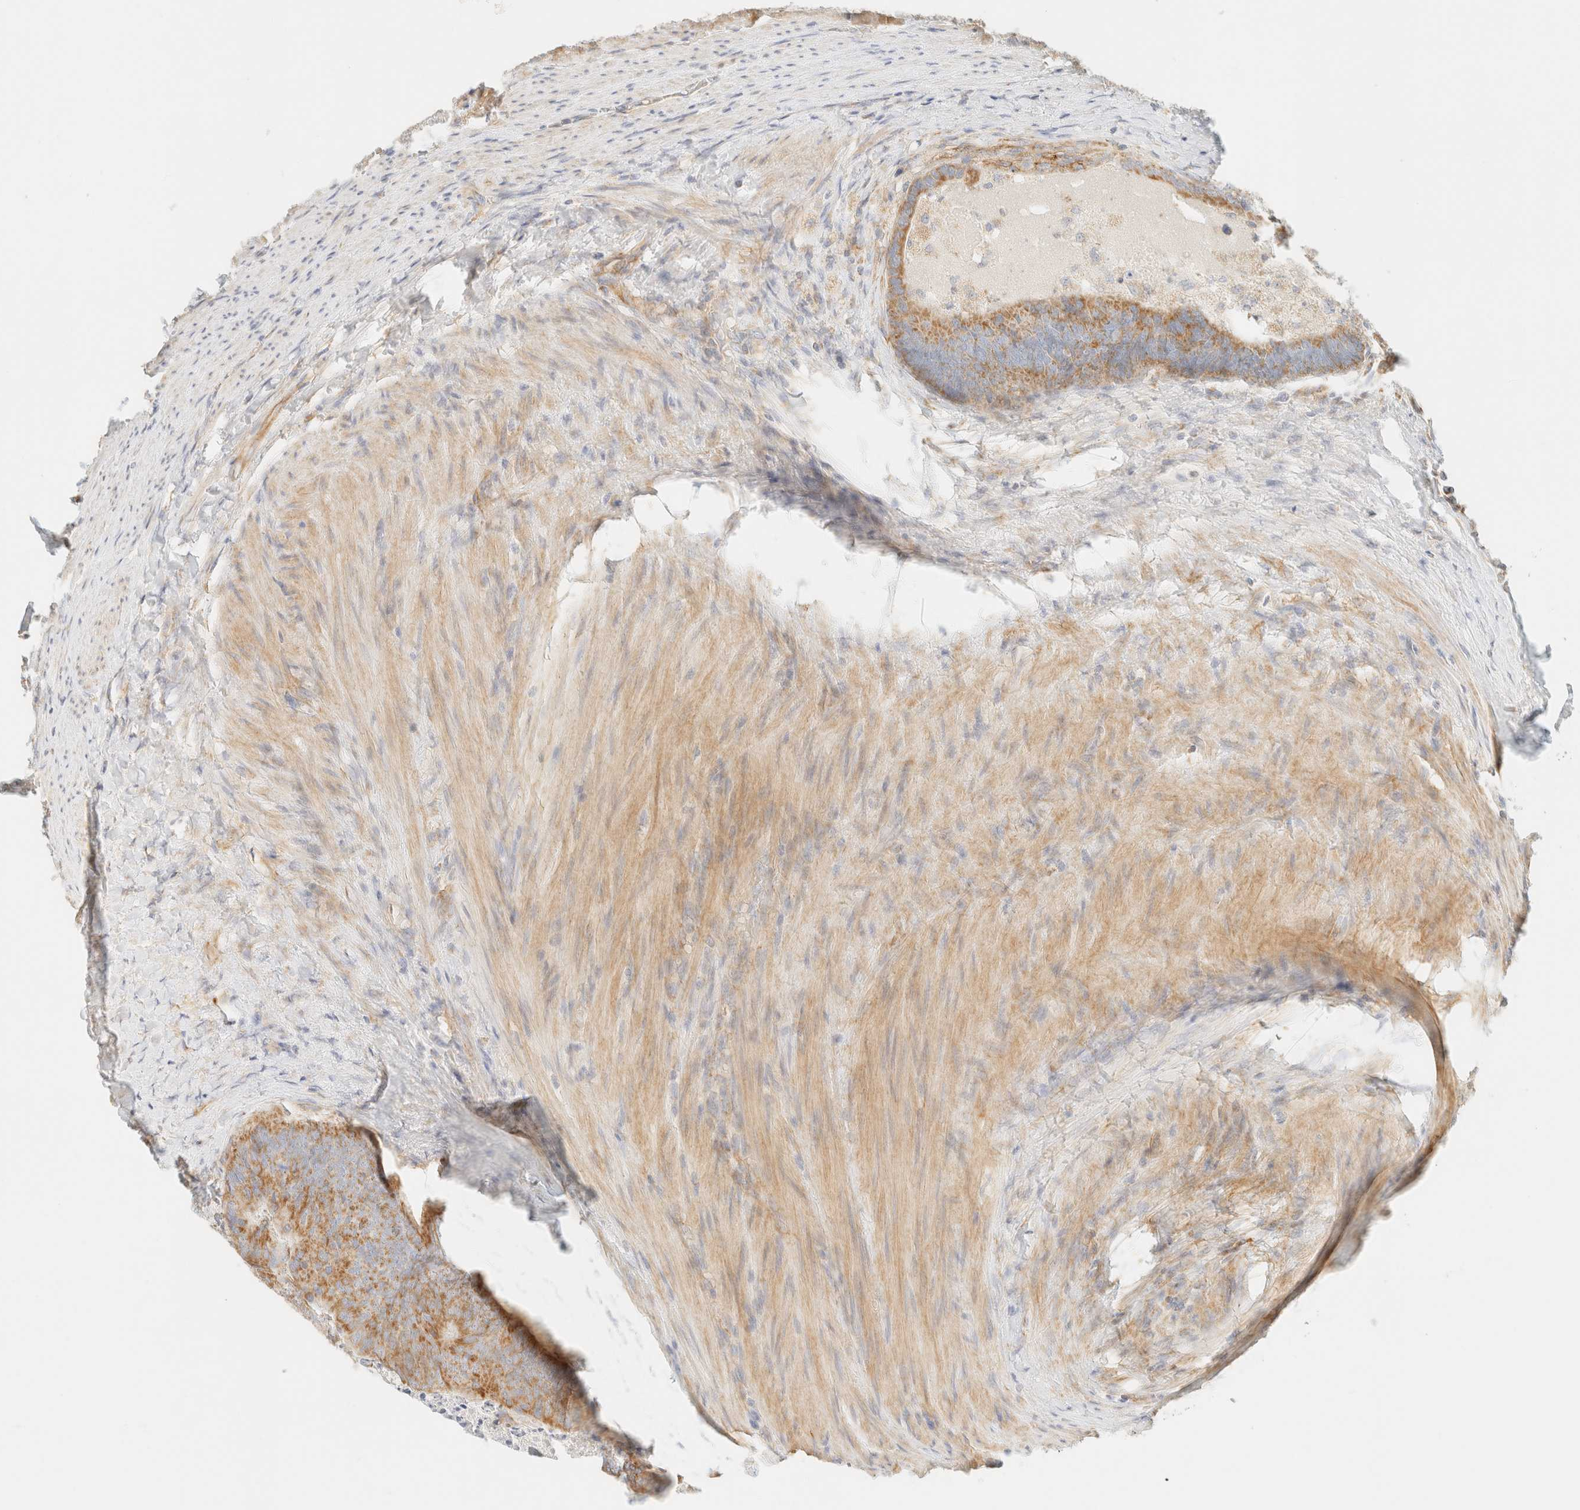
{"staining": {"intensity": "moderate", "quantity": ">75%", "location": "cytoplasmic/membranous"}, "tissue": "colorectal cancer", "cell_type": "Tumor cells", "image_type": "cancer", "snomed": [{"axis": "morphology", "description": "Adenocarcinoma, NOS"}, {"axis": "topography", "description": "Colon"}], "caption": "Adenocarcinoma (colorectal) stained with immunohistochemistry (IHC) displays moderate cytoplasmic/membranous expression in about >75% of tumor cells. The staining was performed using DAB, with brown indicating positive protein expression. Nuclei are stained blue with hematoxylin.", "gene": "MRM3", "patient": {"sex": "female", "age": 67}}